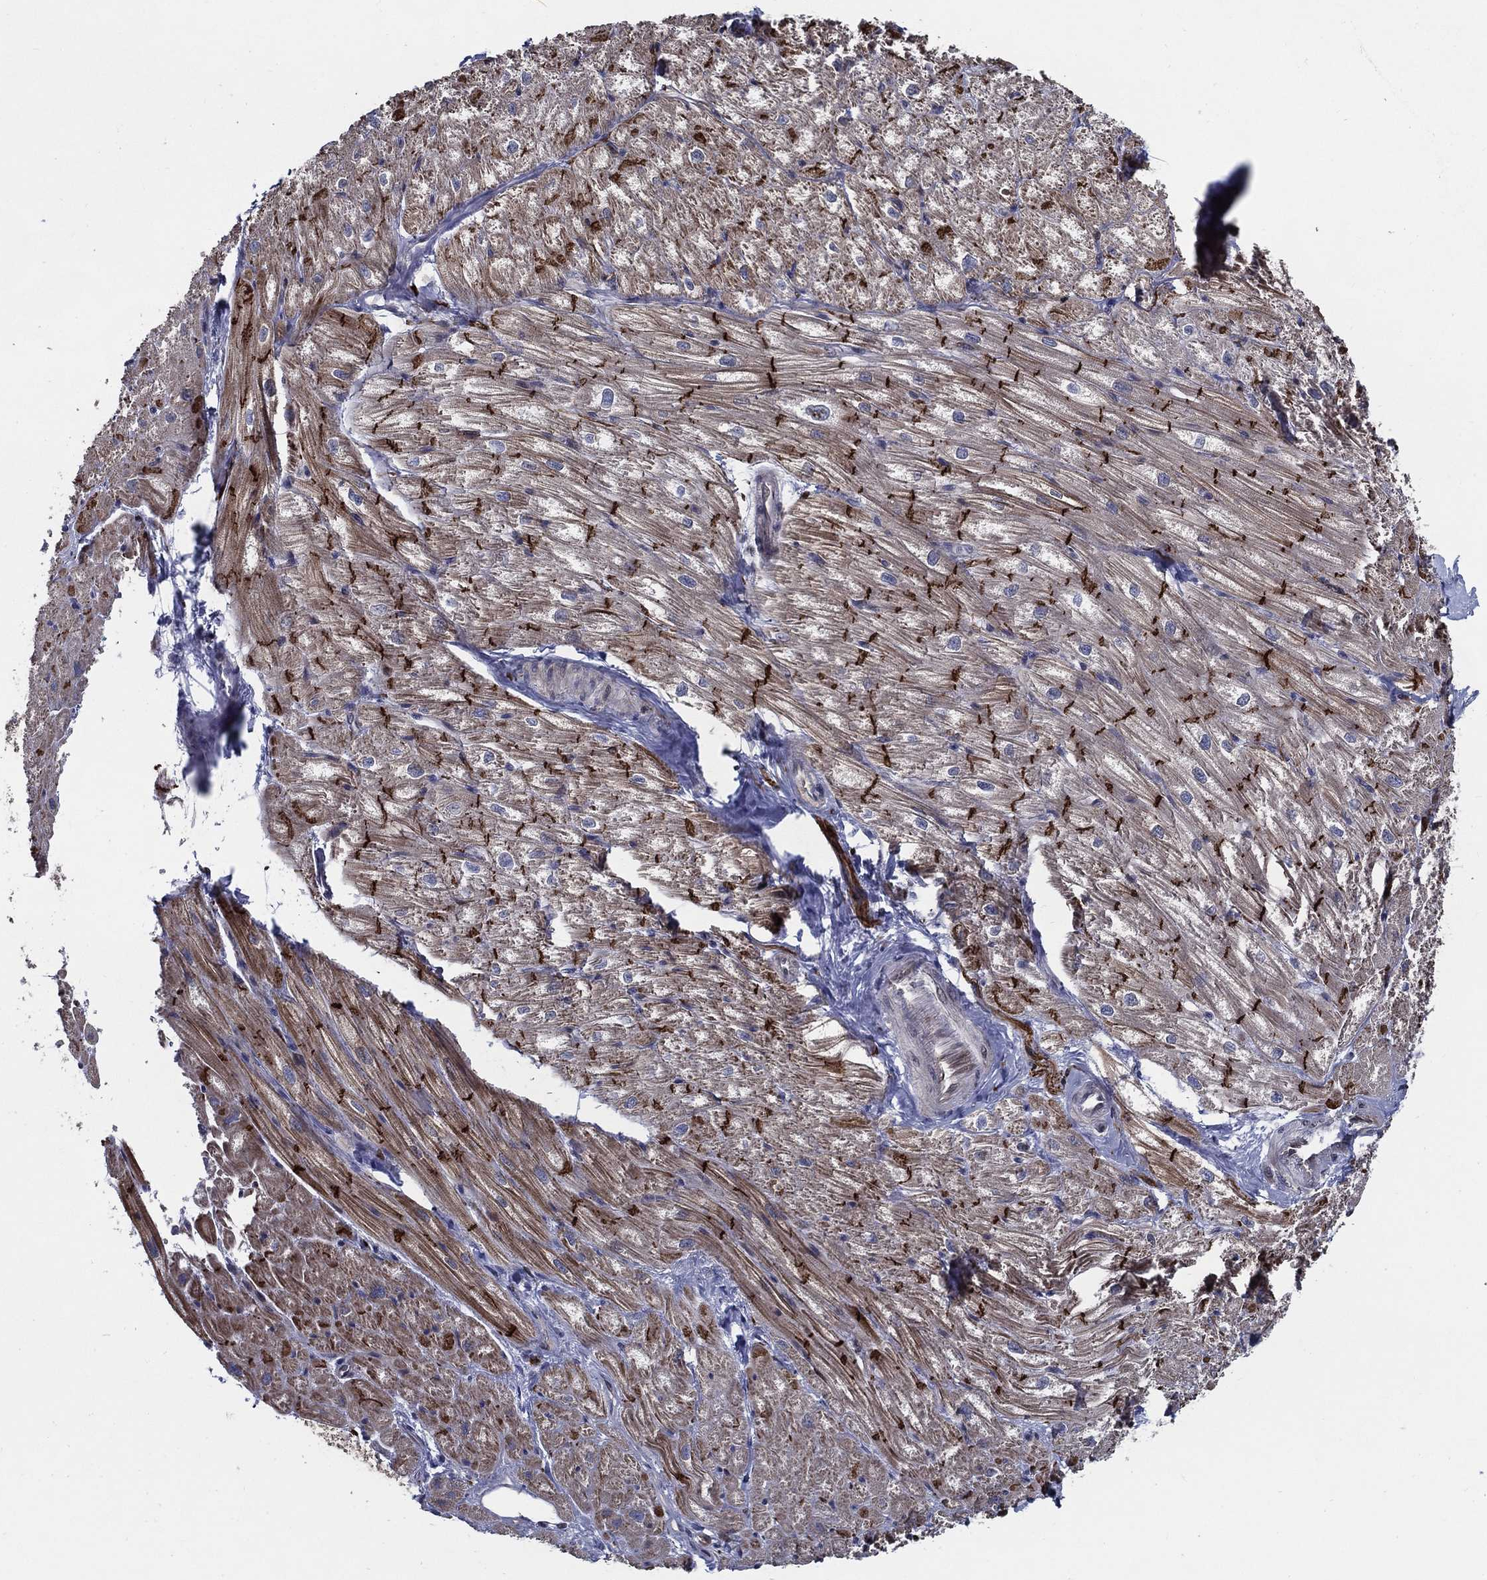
{"staining": {"intensity": "strong", "quantity": "<25%", "location": "cytoplasmic/membranous"}, "tissue": "heart muscle", "cell_type": "Cardiomyocytes", "image_type": "normal", "snomed": [{"axis": "morphology", "description": "Normal tissue, NOS"}, {"axis": "topography", "description": "Heart"}], "caption": "IHC photomicrograph of unremarkable human heart muscle stained for a protein (brown), which shows medium levels of strong cytoplasmic/membranous staining in approximately <25% of cardiomyocytes.", "gene": "ARHGAP11A", "patient": {"sex": "male", "age": 57}}